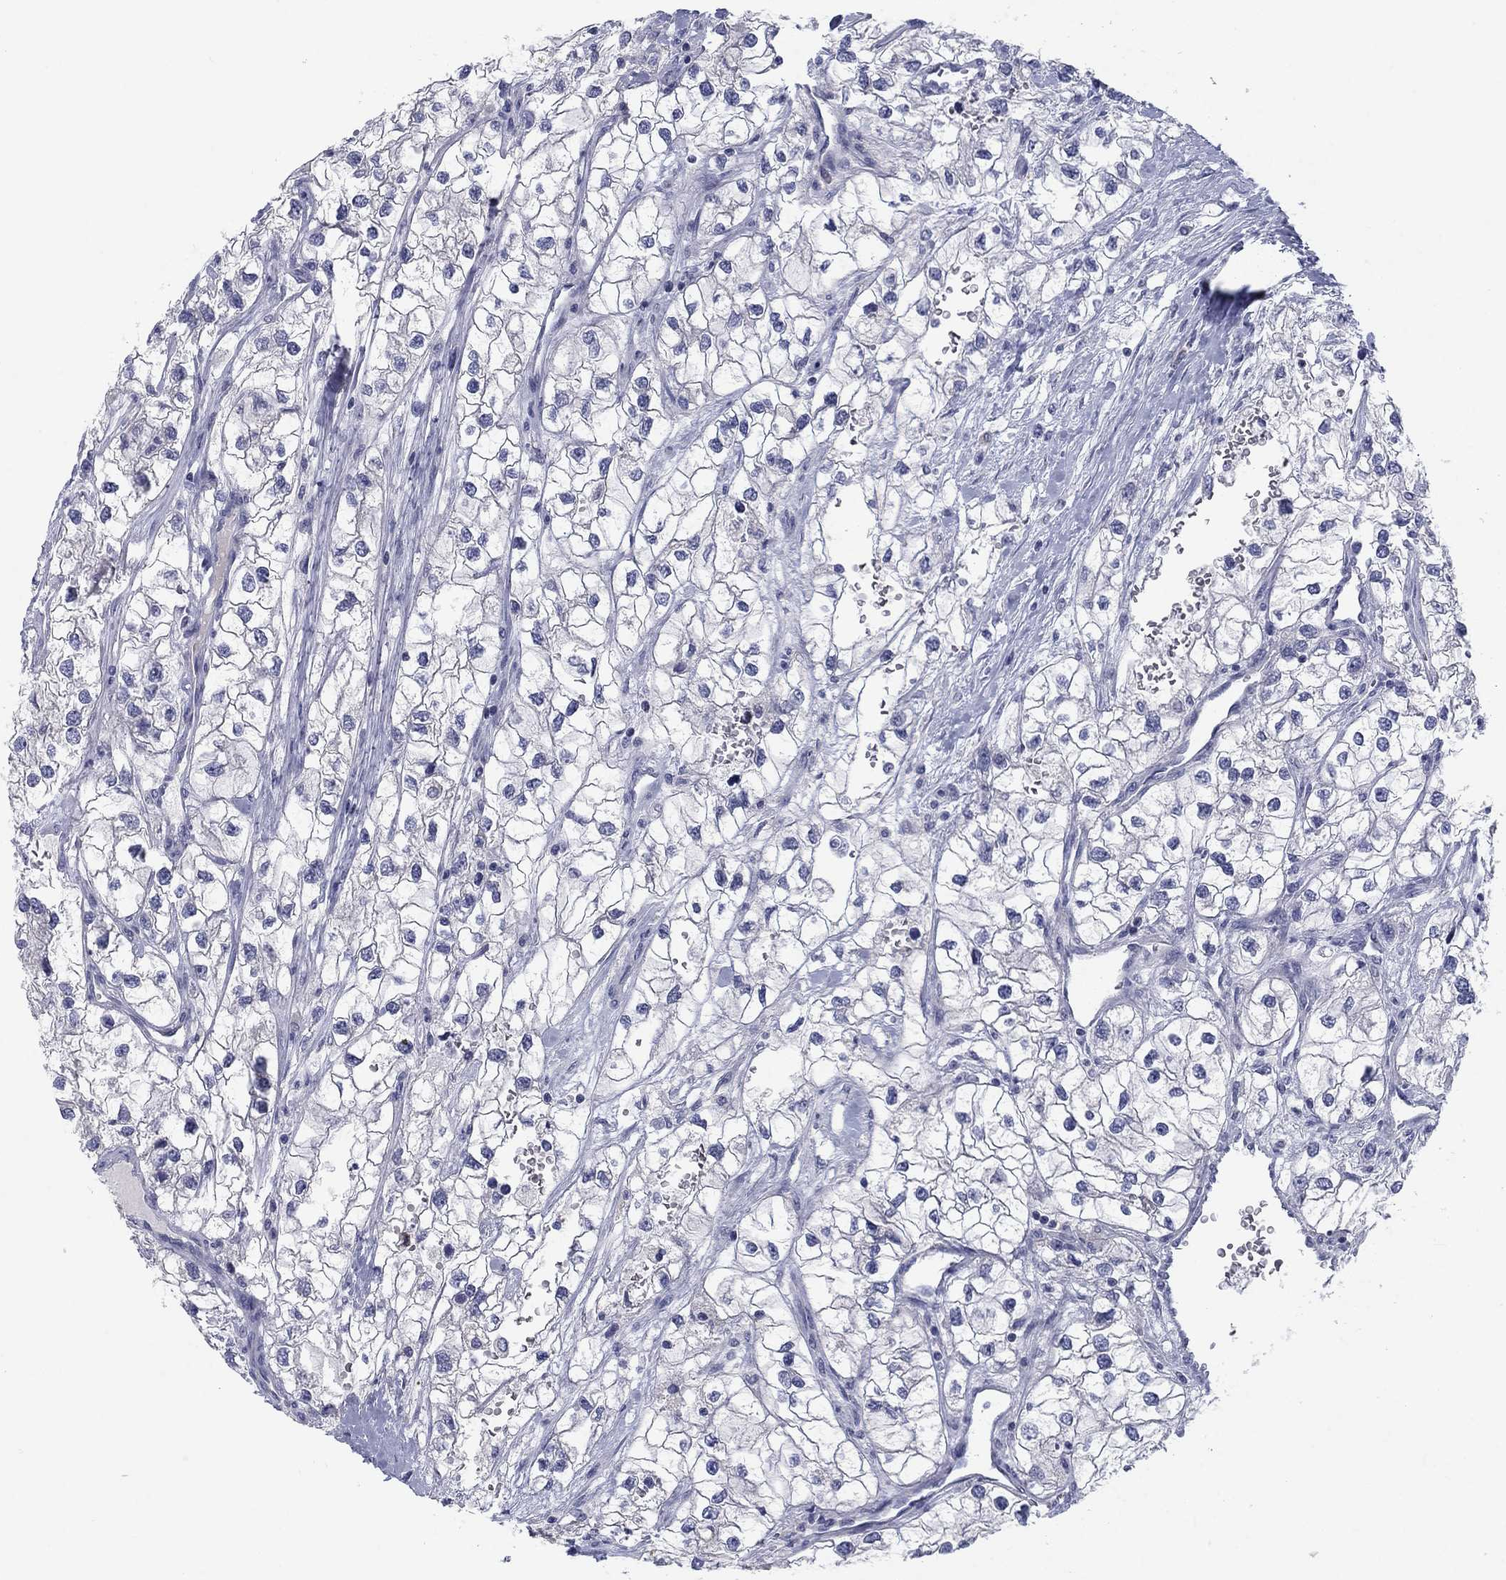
{"staining": {"intensity": "negative", "quantity": "none", "location": "none"}, "tissue": "renal cancer", "cell_type": "Tumor cells", "image_type": "cancer", "snomed": [{"axis": "morphology", "description": "Adenocarcinoma, NOS"}, {"axis": "topography", "description": "Kidney"}], "caption": "Micrograph shows no protein staining in tumor cells of adenocarcinoma (renal) tissue. (DAB immunohistochemistry (IHC) with hematoxylin counter stain).", "gene": "CALB1", "patient": {"sex": "male", "age": 59}}